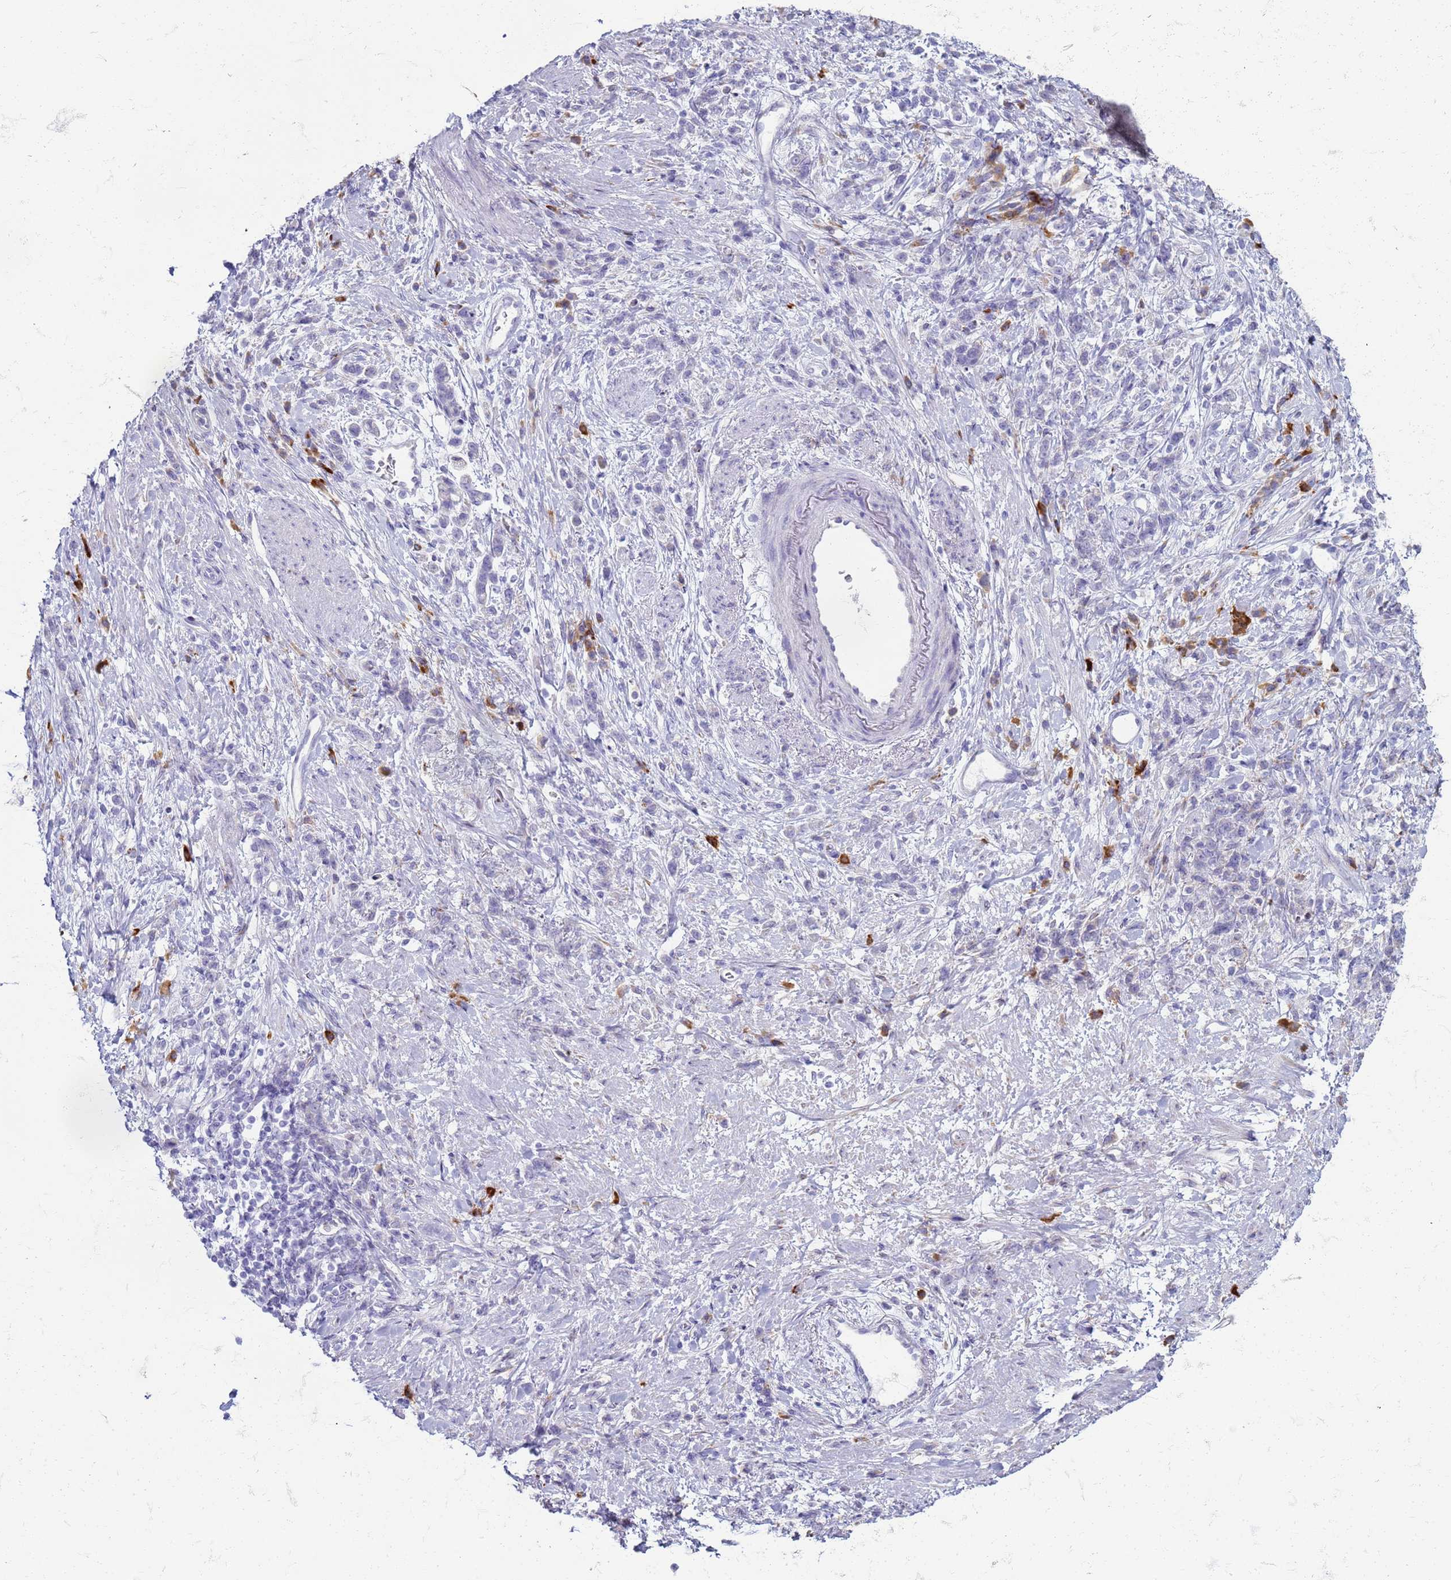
{"staining": {"intensity": "negative", "quantity": "none", "location": "none"}, "tissue": "stomach cancer", "cell_type": "Tumor cells", "image_type": "cancer", "snomed": [{"axis": "morphology", "description": "Adenocarcinoma, NOS"}, {"axis": "topography", "description": "Stomach"}], "caption": "This is an IHC histopathology image of stomach adenocarcinoma. There is no staining in tumor cells.", "gene": "PDK3", "patient": {"sex": "female", "age": 60}}